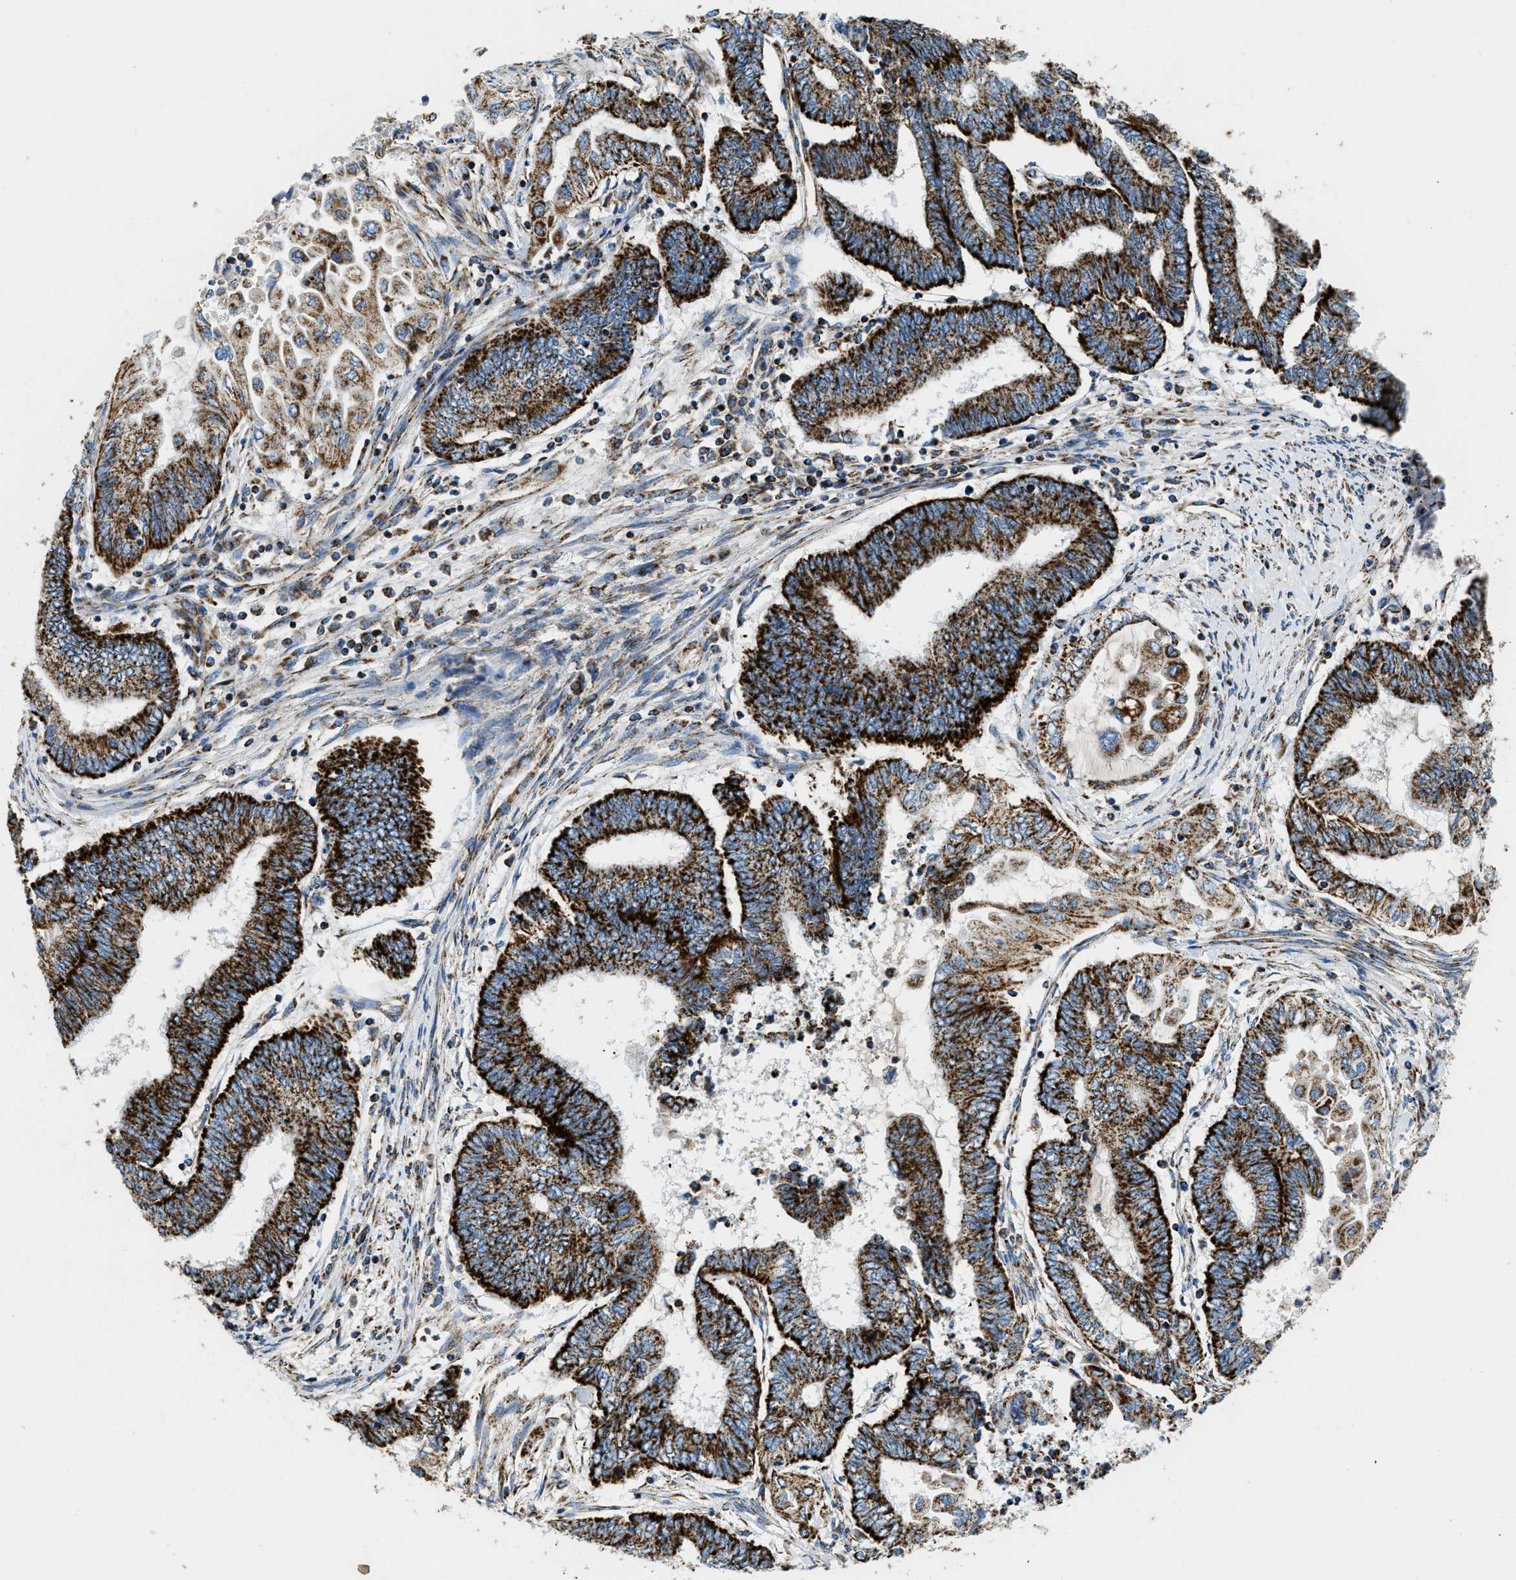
{"staining": {"intensity": "strong", "quantity": ">75%", "location": "cytoplasmic/membranous"}, "tissue": "endometrial cancer", "cell_type": "Tumor cells", "image_type": "cancer", "snomed": [{"axis": "morphology", "description": "Adenocarcinoma, NOS"}, {"axis": "topography", "description": "Uterus"}, {"axis": "topography", "description": "Endometrium"}], "caption": "Endometrial cancer (adenocarcinoma) tissue reveals strong cytoplasmic/membranous staining in about >75% of tumor cells (DAB = brown stain, brightfield microscopy at high magnification).", "gene": "STK33", "patient": {"sex": "female", "age": 70}}